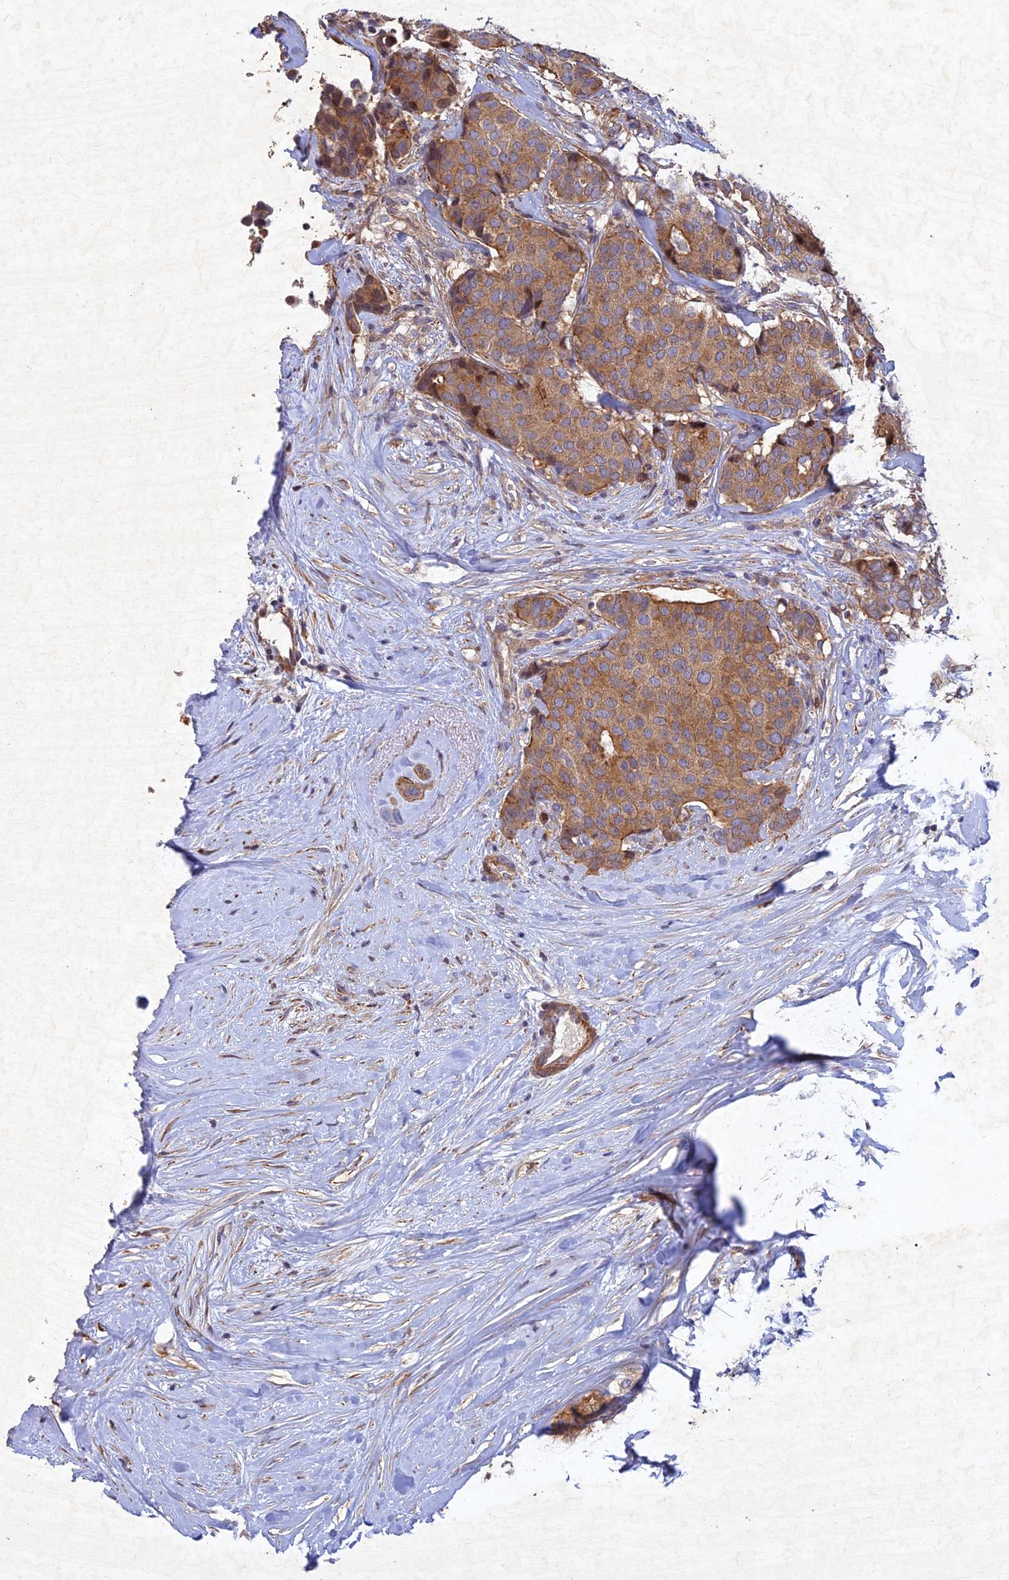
{"staining": {"intensity": "moderate", "quantity": ">75%", "location": "cytoplasmic/membranous"}, "tissue": "breast cancer", "cell_type": "Tumor cells", "image_type": "cancer", "snomed": [{"axis": "morphology", "description": "Duct carcinoma"}, {"axis": "topography", "description": "Breast"}], "caption": "This is an image of immunohistochemistry staining of breast infiltrating ductal carcinoma, which shows moderate positivity in the cytoplasmic/membranous of tumor cells.", "gene": "RELCH", "patient": {"sex": "female", "age": 75}}